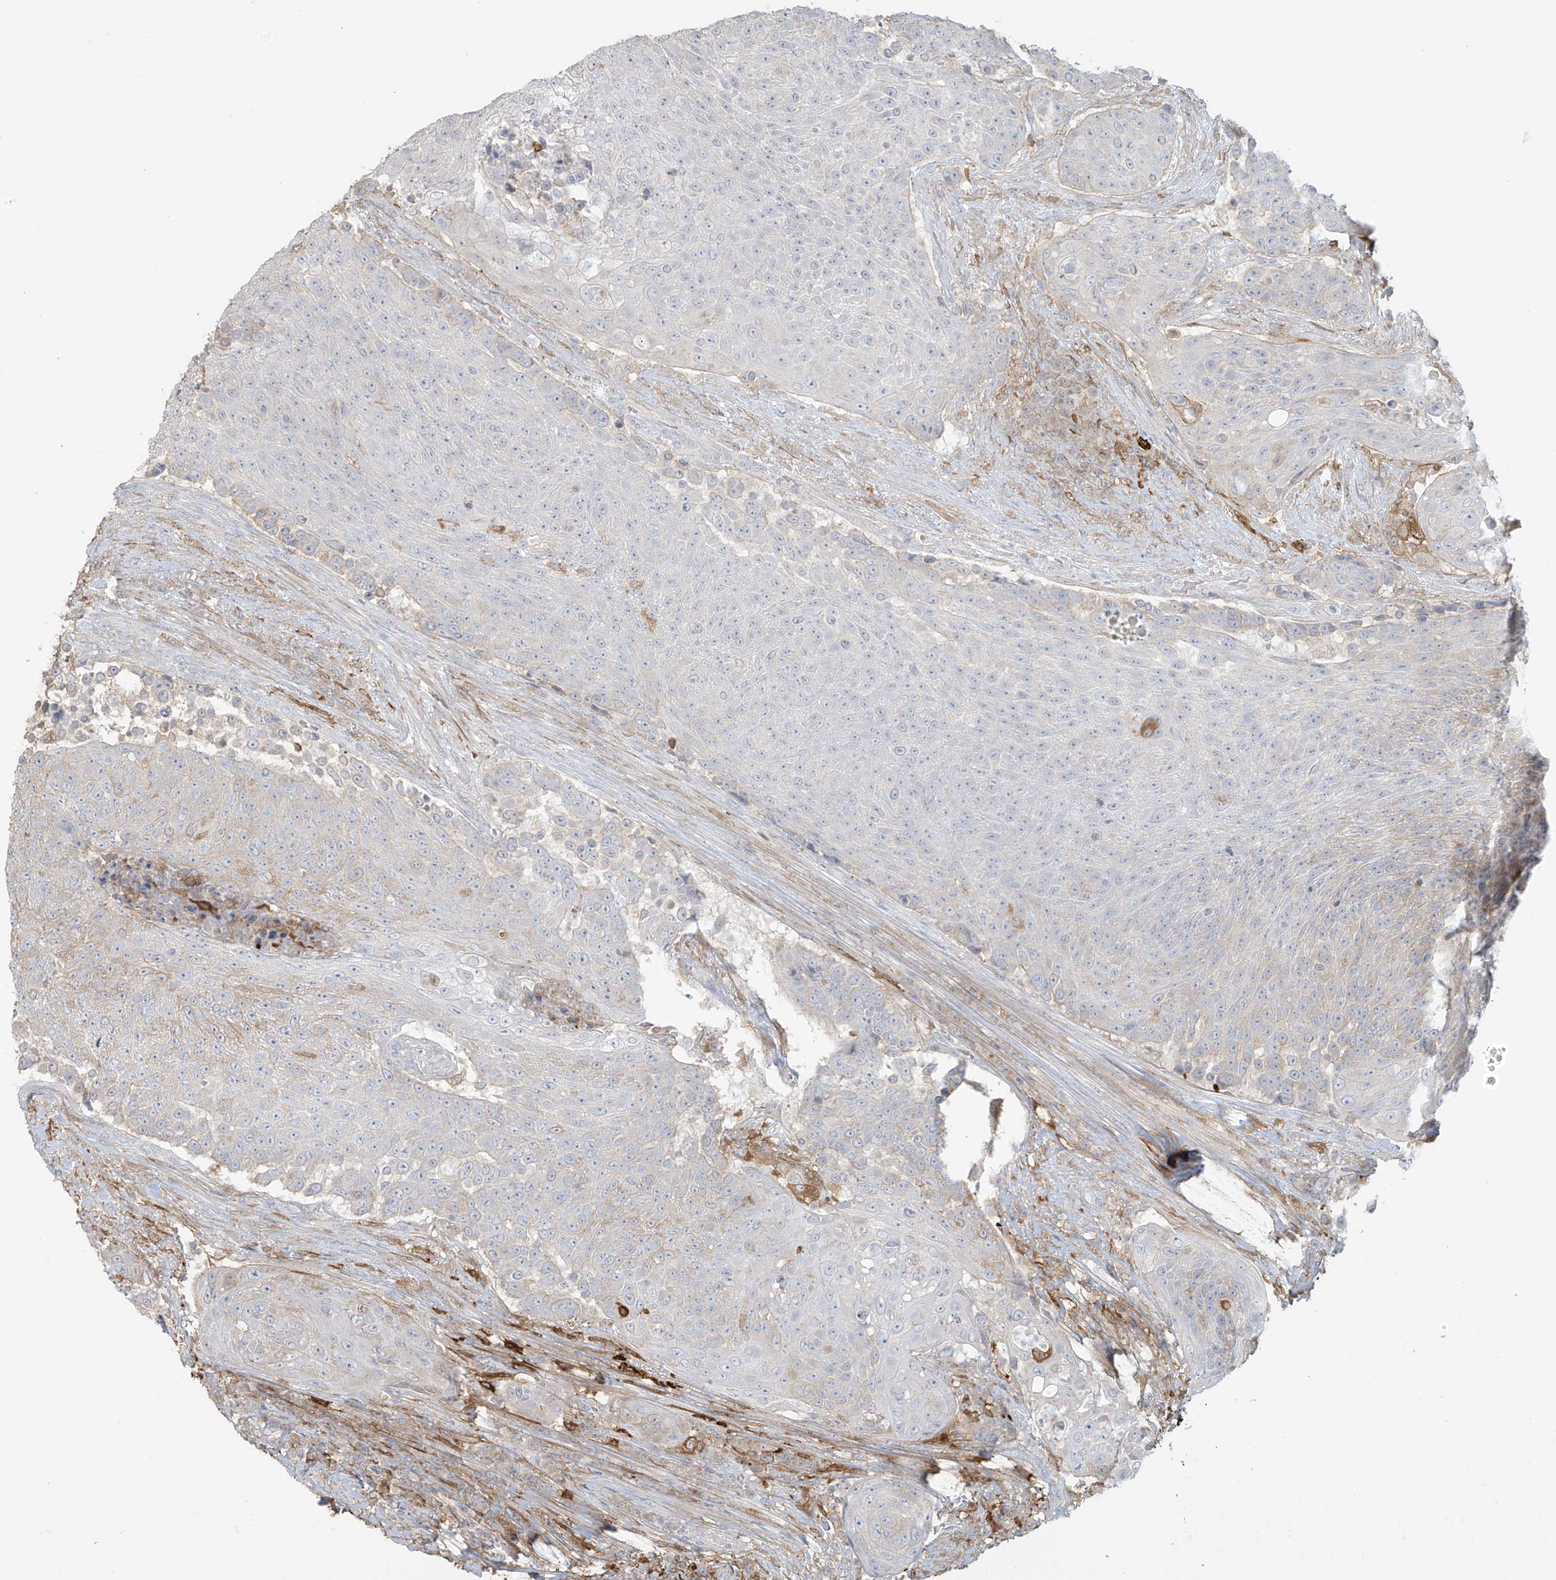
{"staining": {"intensity": "weak", "quantity": "<25%", "location": "cytoplasmic/membranous"}, "tissue": "urothelial cancer", "cell_type": "Tumor cells", "image_type": "cancer", "snomed": [{"axis": "morphology", "description": "Urothelial carcinoma, High grade"}, {"axis": "topography", "description": "Urinary bladder"}], "caption": "Tumor cells are negative for protein expression in human urothelial carcinoma (high-grade).", "gene": "TAGAP", "patient": {"sex": "female", "age": 63}}